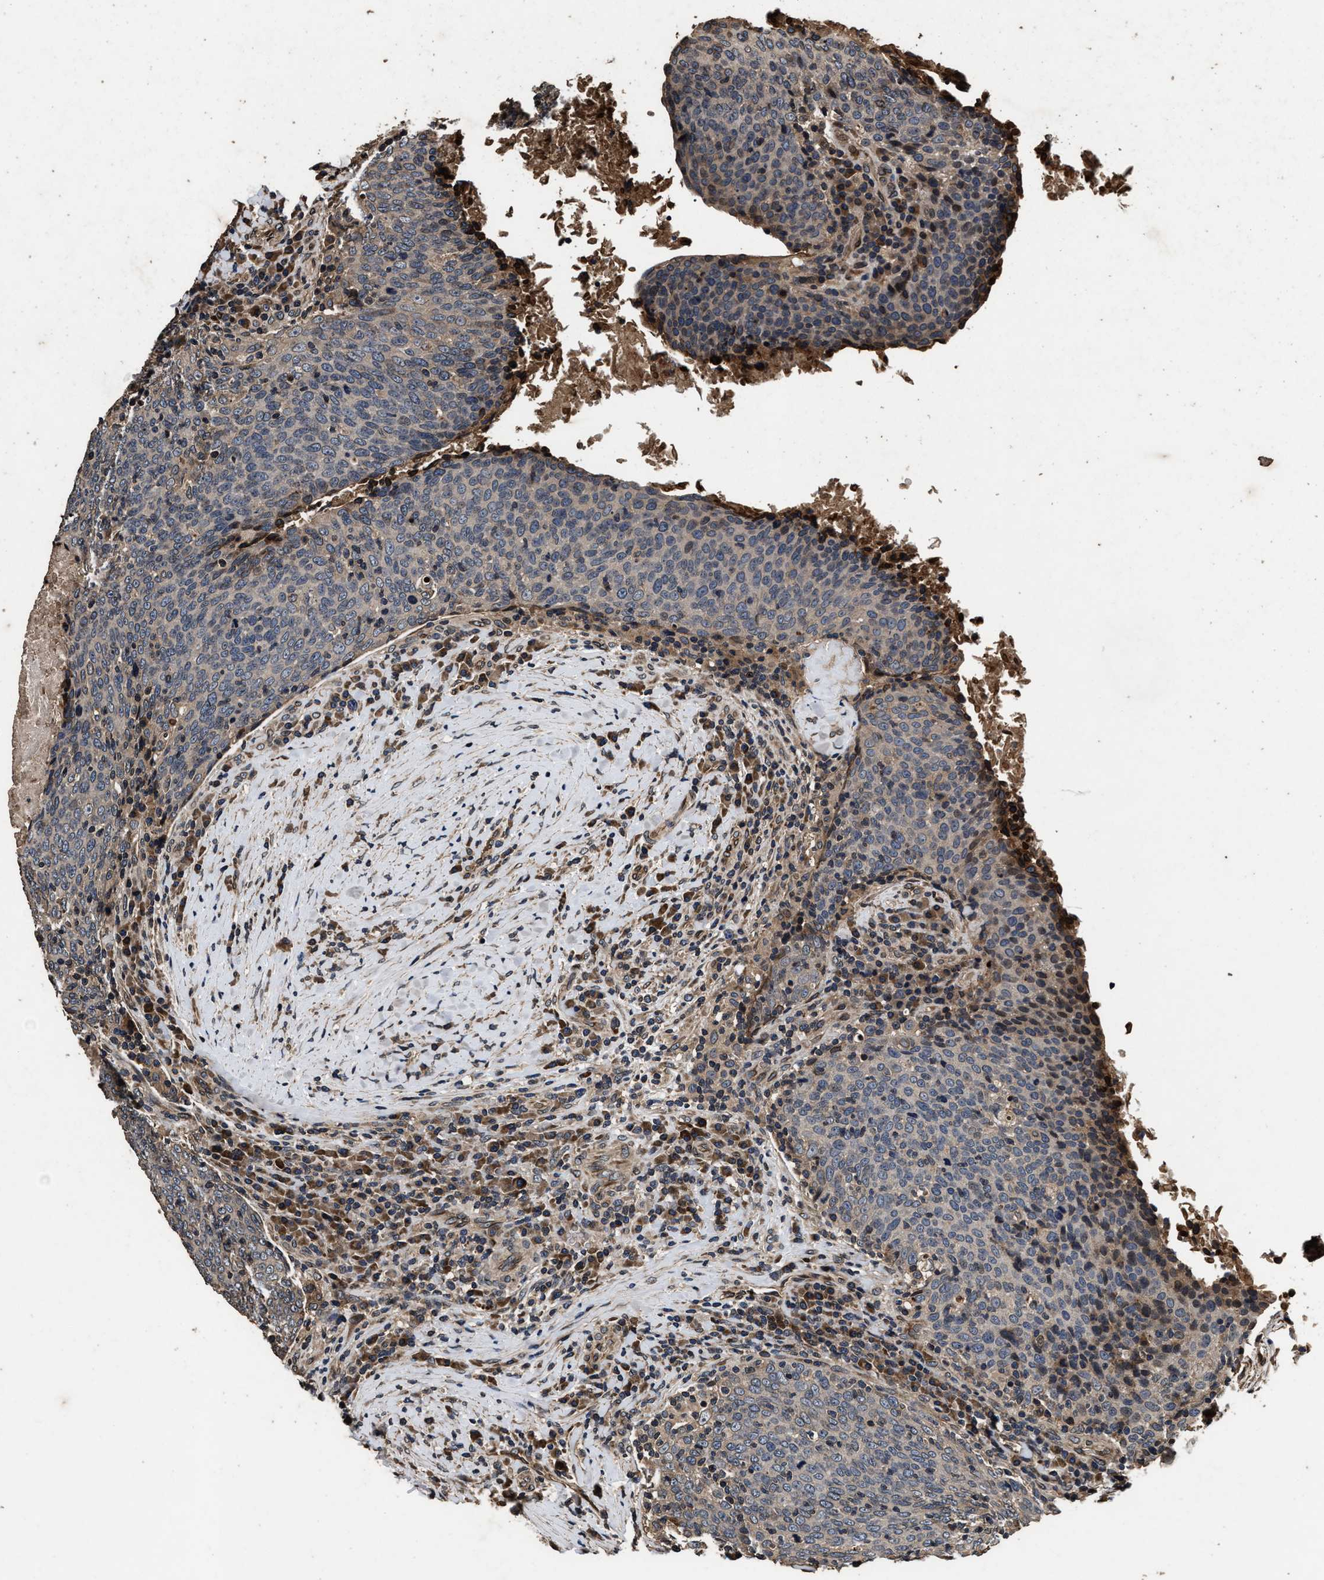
{"staining": {"intensity": "weak", "quantity": "<25%", "location": "cytoplasmic/membranous"}, "tissue": "head and neck cancer", "cell_type": "Tumor cells", "image_type": "cancer", "snomed": [{"axis": "morphology", "description": "Squamous cell carcinoma, NOS"}, {"axis": "morphology", "description": "Squamous cell carcinoma, metastatic, NOS"}, {"axis": "topography", "description": "Lymph node"}, {"axis": "topography", "description": "Head-Neck"}], "caption": "DAB immunohistochemical staining of human metastatic squamous cell carcinoma (head and neck) reveals no significant expression in tumor cells.", "gene": "ACCS", "patient": {"sex": "male", "age": 62}}